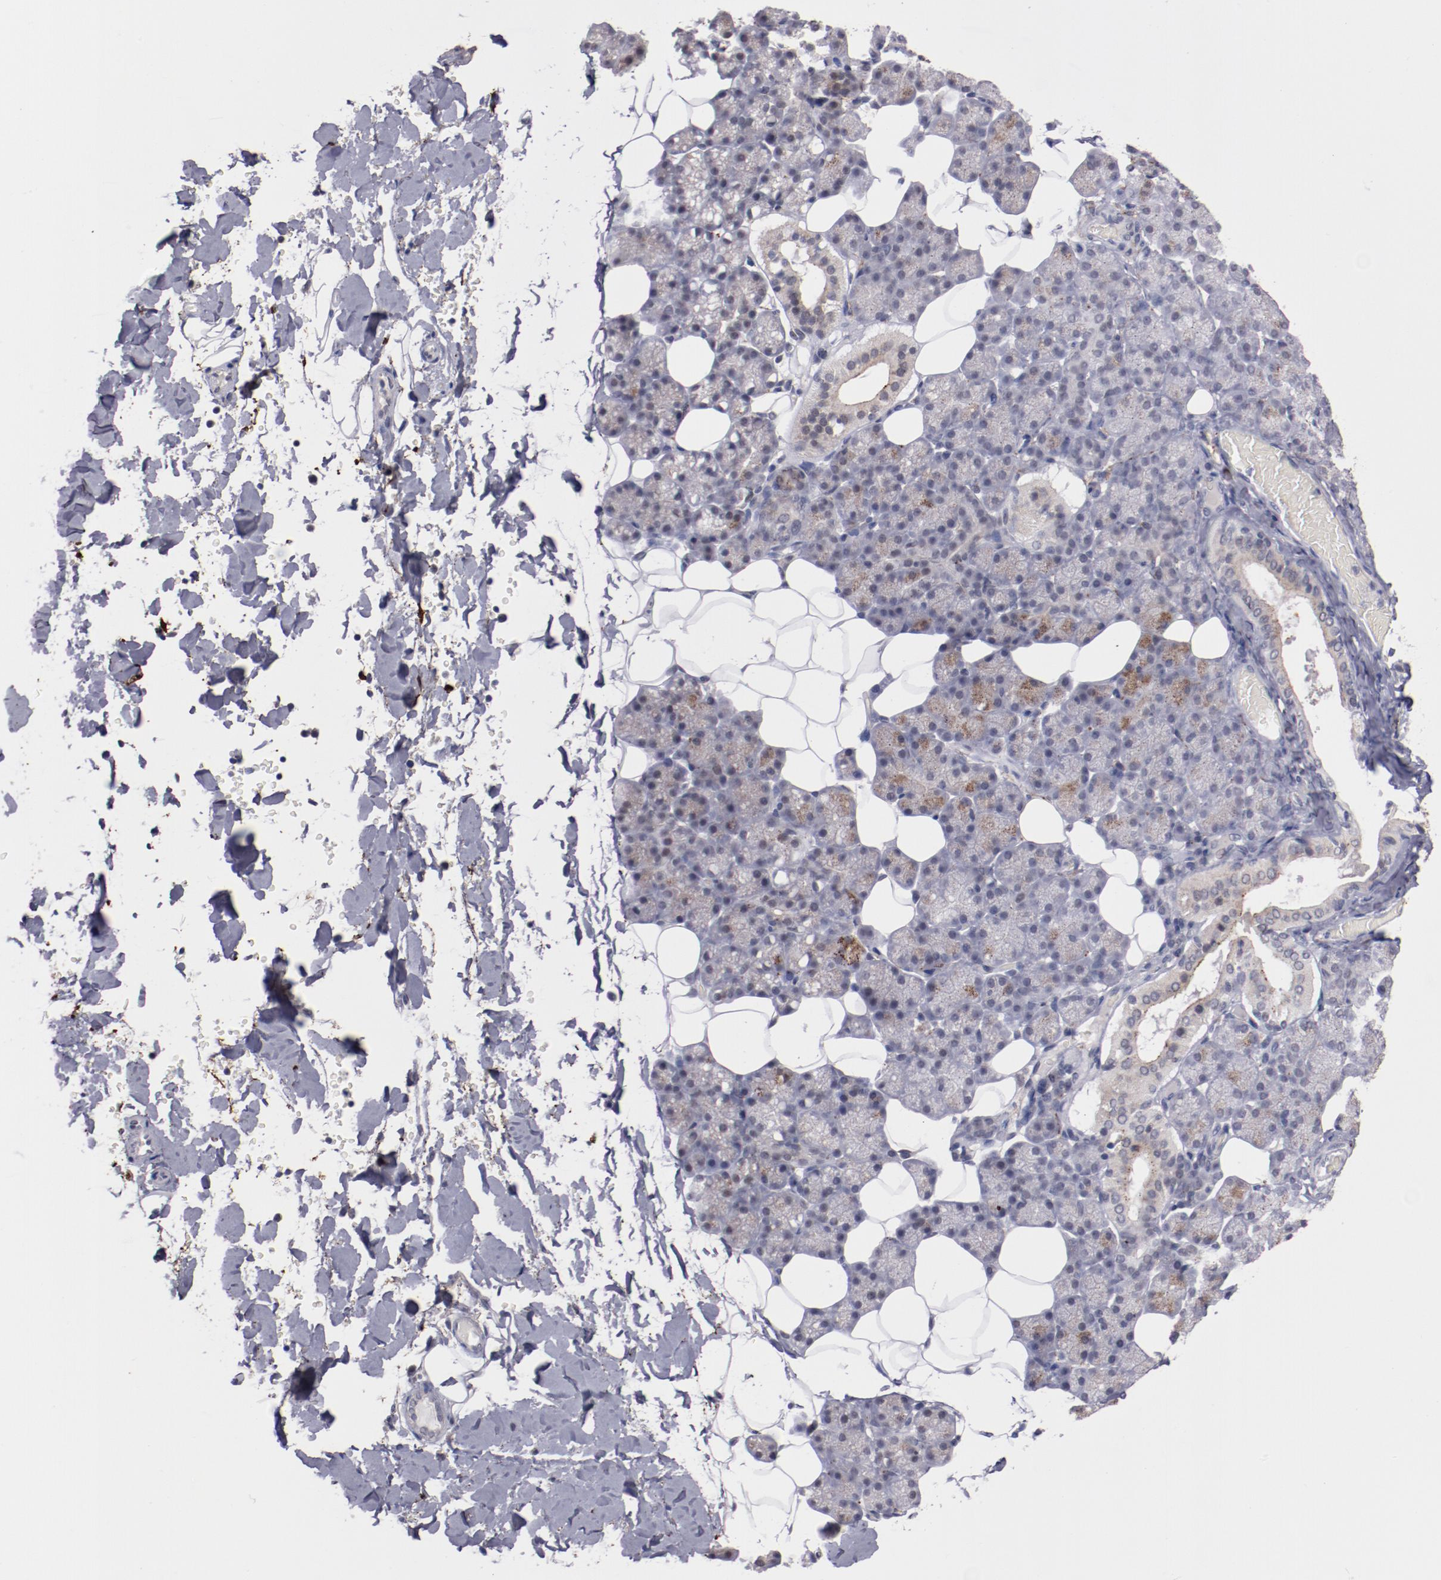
{"staining": {"intensity": "strong", "quantity": "<25%", "location": "cytoplasmic/membranous"}, "tissue": "salivary gland", "cell_type": "Glandular cells", "image_type": "normal", "snomed": [{"axis": "morphology", "description": "Normal tissue, NOS"}, {"axis": "topography", "description": "Lymph node"}, {"axis": "topography", "description": "Salivary gland"}], "caption": "Immunohistochemical staining of normal human salivary gland demonstrates medium levels of strong cytoplasmic/membranous positivity in about <25% of glandular cells. (DAB (3,3'-diaminobenzidine) = brown stain, brightfield microscopy at high magnification).", "gene": "SYP", "patient": {"sex": "male", "age": 8}}